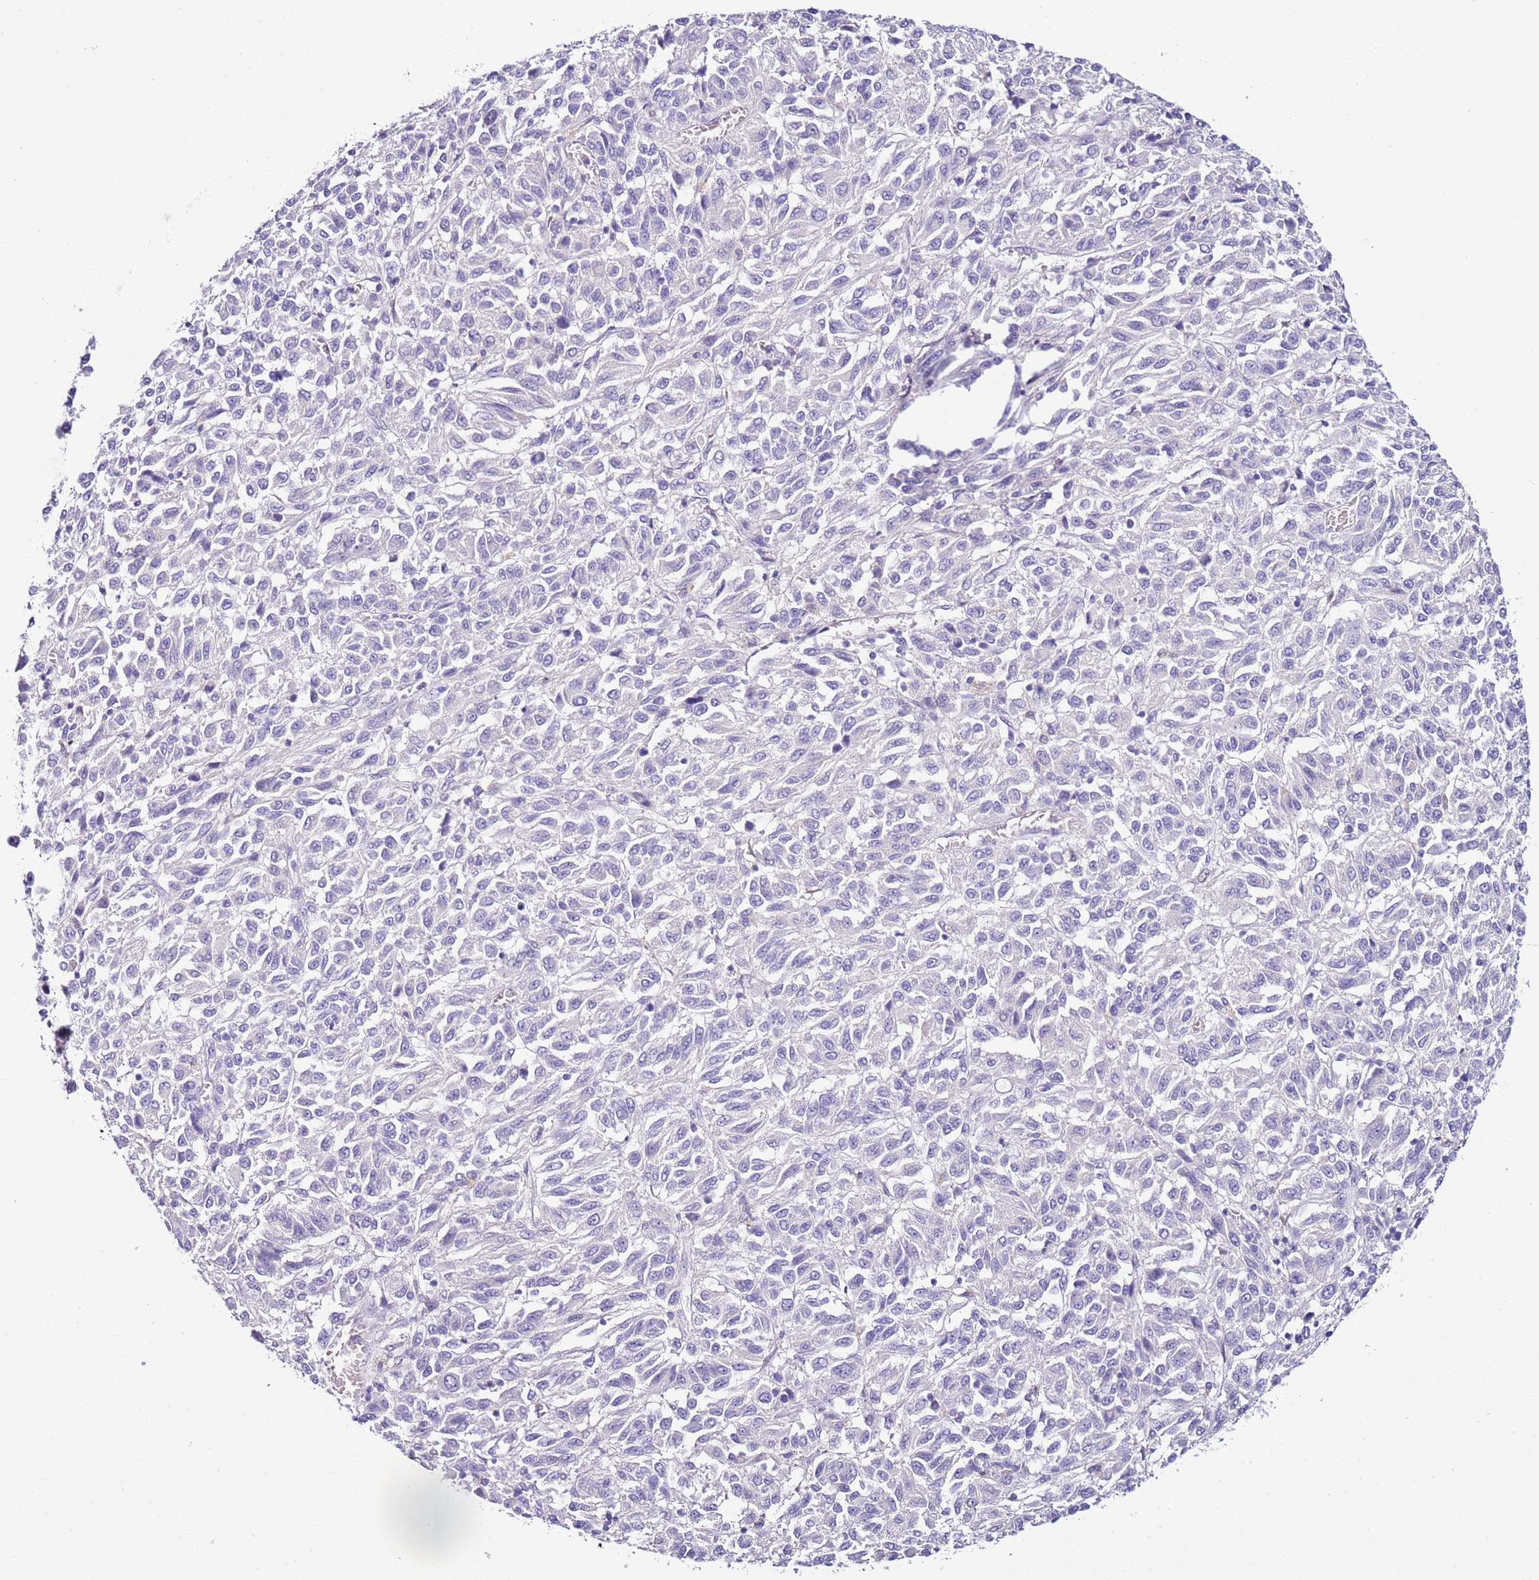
{"staining": {"intensity": "negative", "quantity": "none", "location": "none"}, "tissue": "melanoma", "cell_type": "Tumor cells", "image_type": "cancer", "snomed": [{"axis": "morphology", "description": "Malignant melanoma, Metastatic site"}, {"axis": "topography", "description": "Lung"}], "caption": "Tumor cells show no significant positivity in malignant melanoma (metastatic site).", "gene": "HGD", "patient": {"sex": "male", "age": 64}}